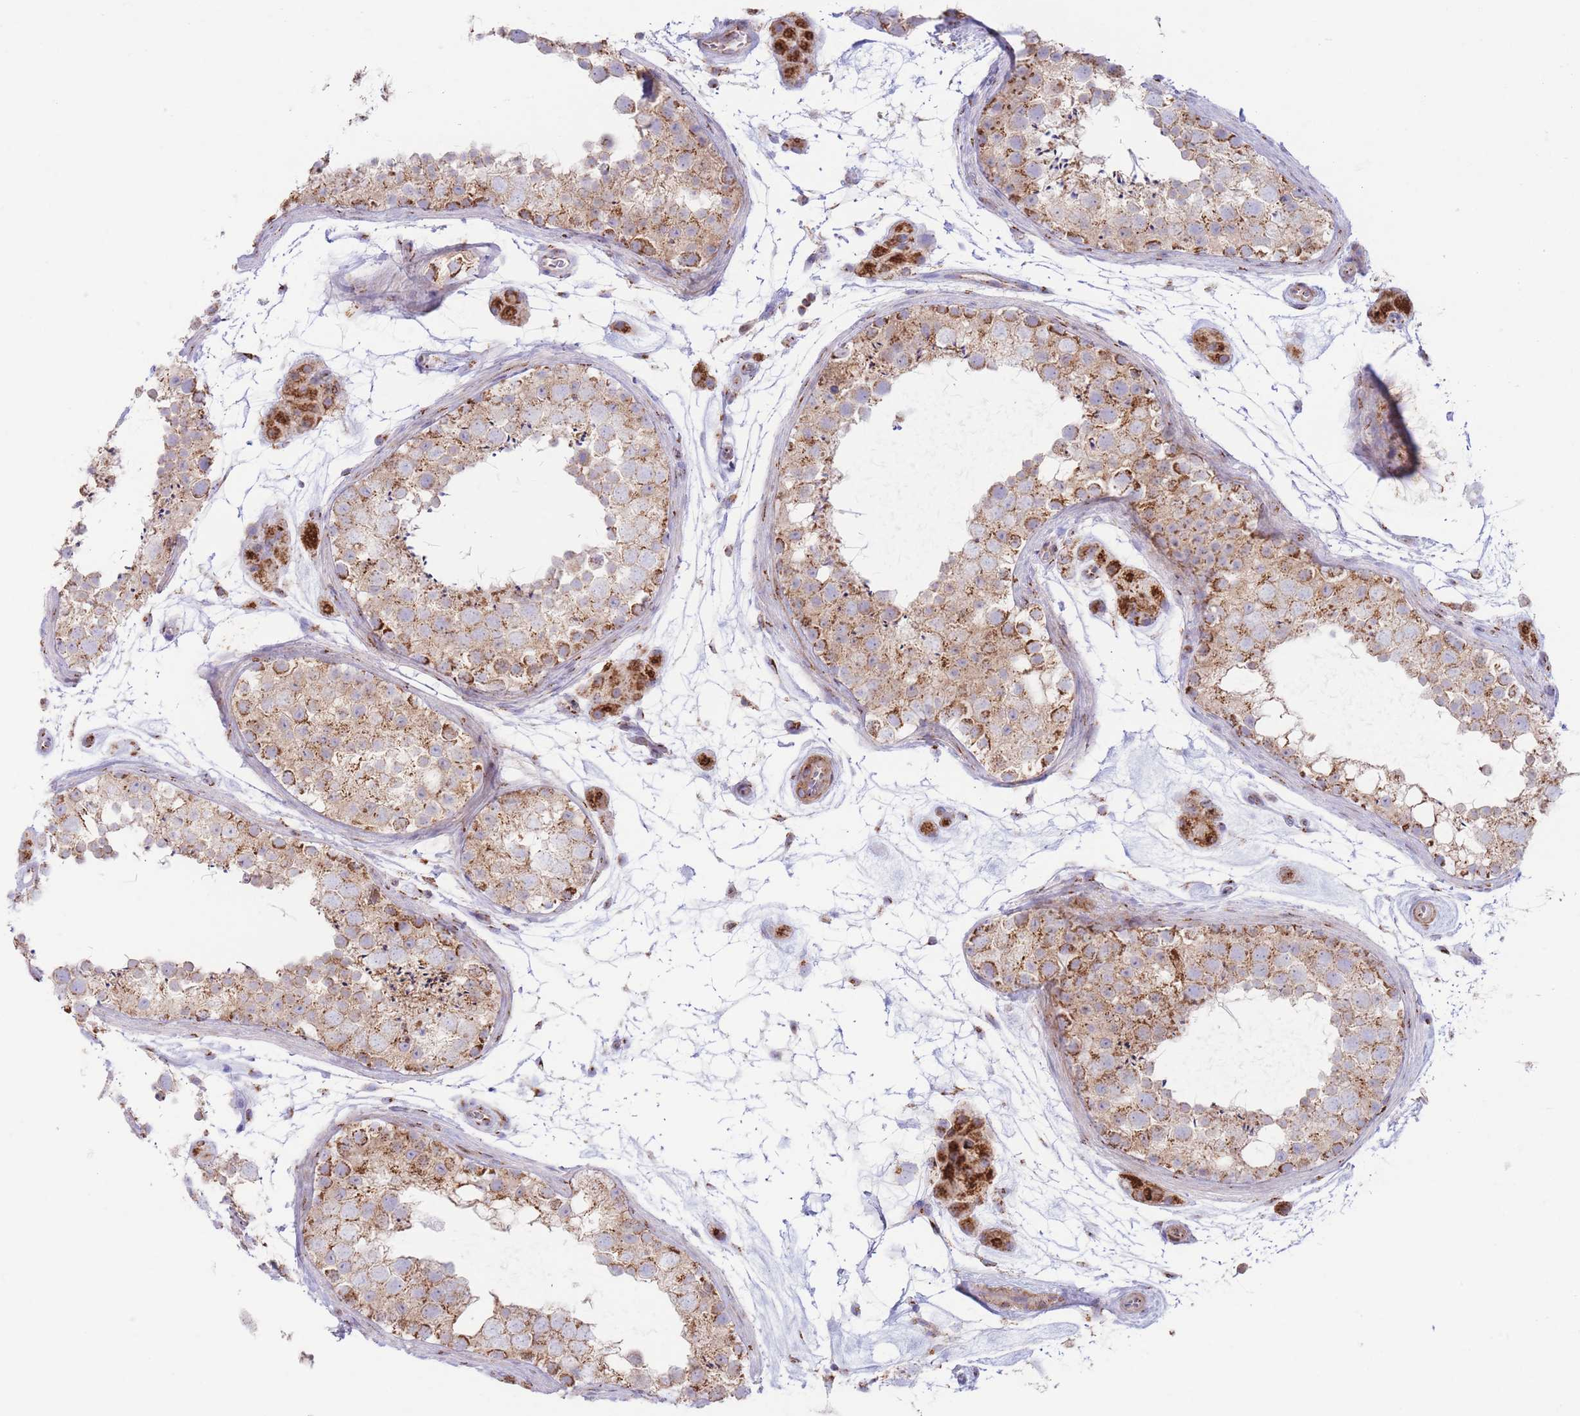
{"staining": {"intensity": "moderate", "quantity": "25%-75%", "location": "cytoplasmic/membranous"}, "tissue": "testis", "cell_type": "Cells in seminiferous ducts", "image_type": "normal", "snomed": [{"axis": "morphology", "description": "Normal tissue, NOS"}, {"axis": "topography", "description": "Testis"}], "caption": "Testis stained for a protein exhibits moderate cytoplasmic/membranous positivity in cells in seminiferous ducts. (brown staining indicates protein expression, while blue staining denotes nuclei).", "gene": "MPND", "patient": {"sex": "male", "age": 41}}